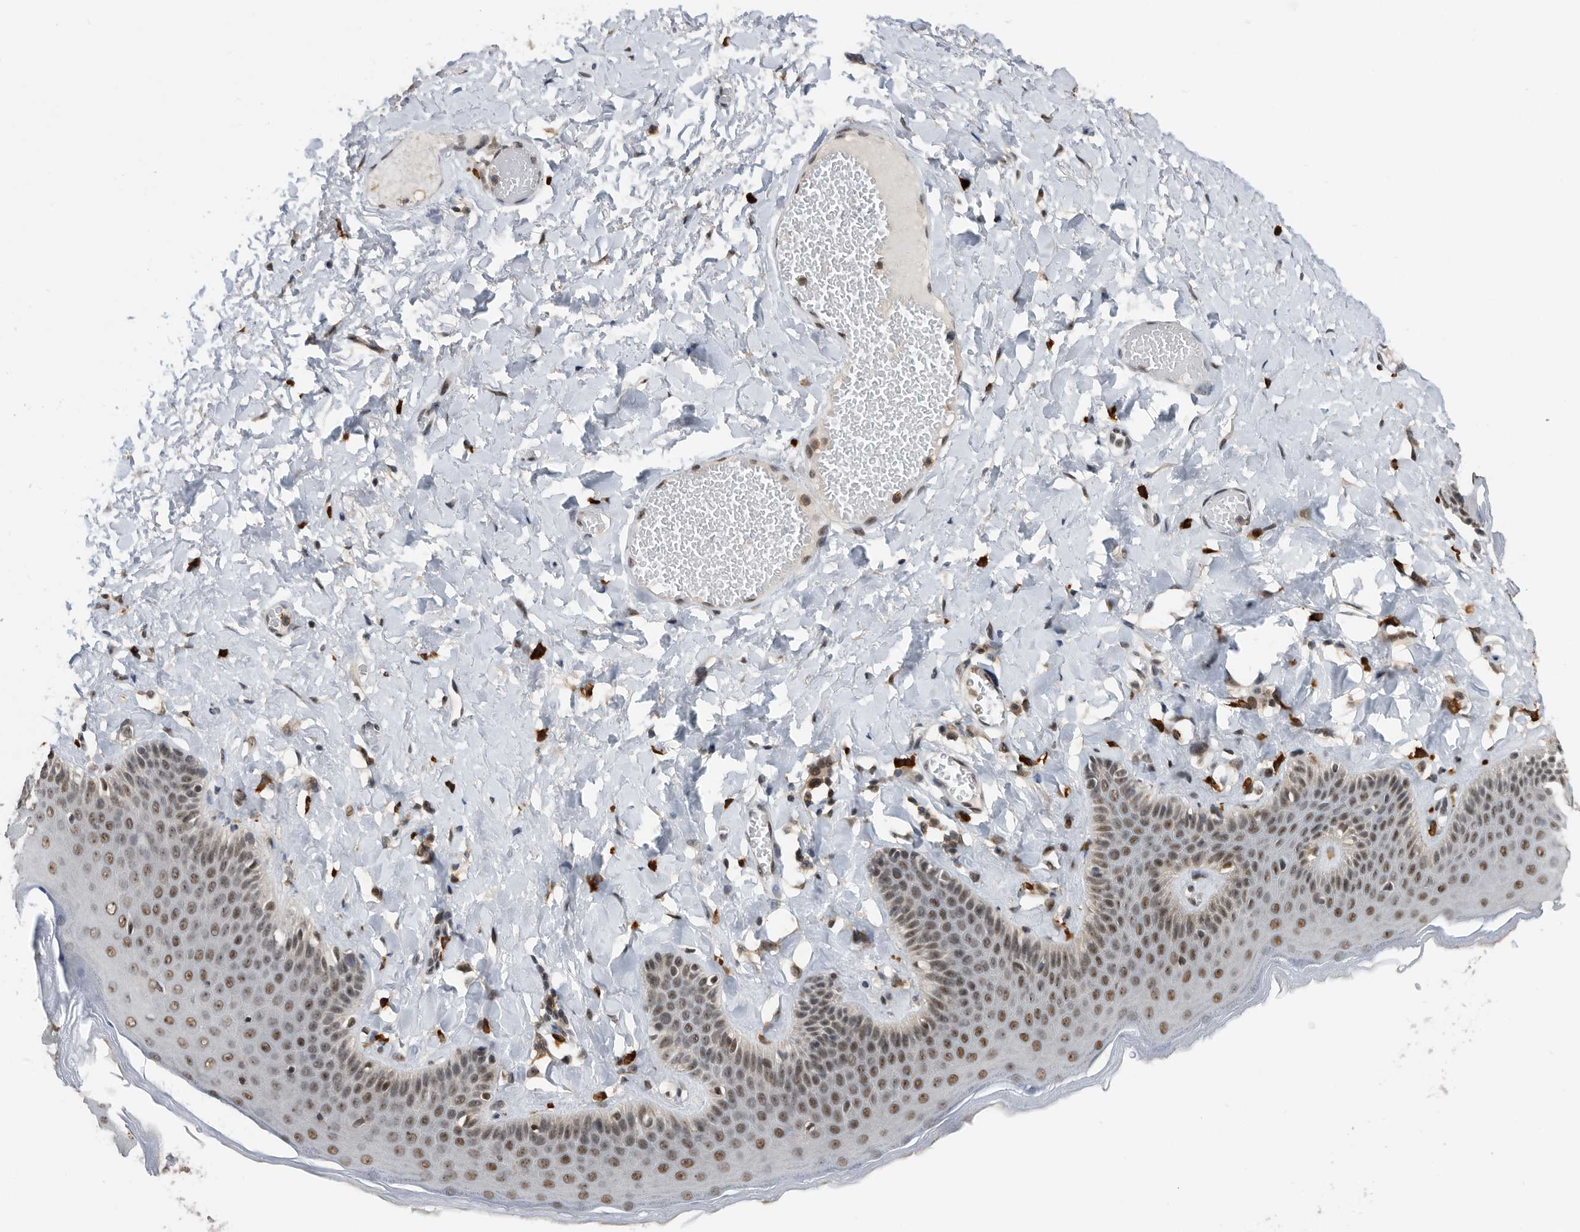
{"staining": {"intensity": "strong", "quantity": ">75%", "location": "nuclear"}, "tissue": "skin", "cell_type": "Epidermal cells", "image_type": "normal", "snomed": [{"axis": "morphology", "description": "Normal tissue, NOS"}, {"axis": "topography", "description": "Anal"}], "caption": "Immunohistochemical staining of benign skin shows strong nuclear protein staining in about >75% of epidermal cells.", "gene": "ZNF260", "patient": {"sex": "male", "age": 69}}